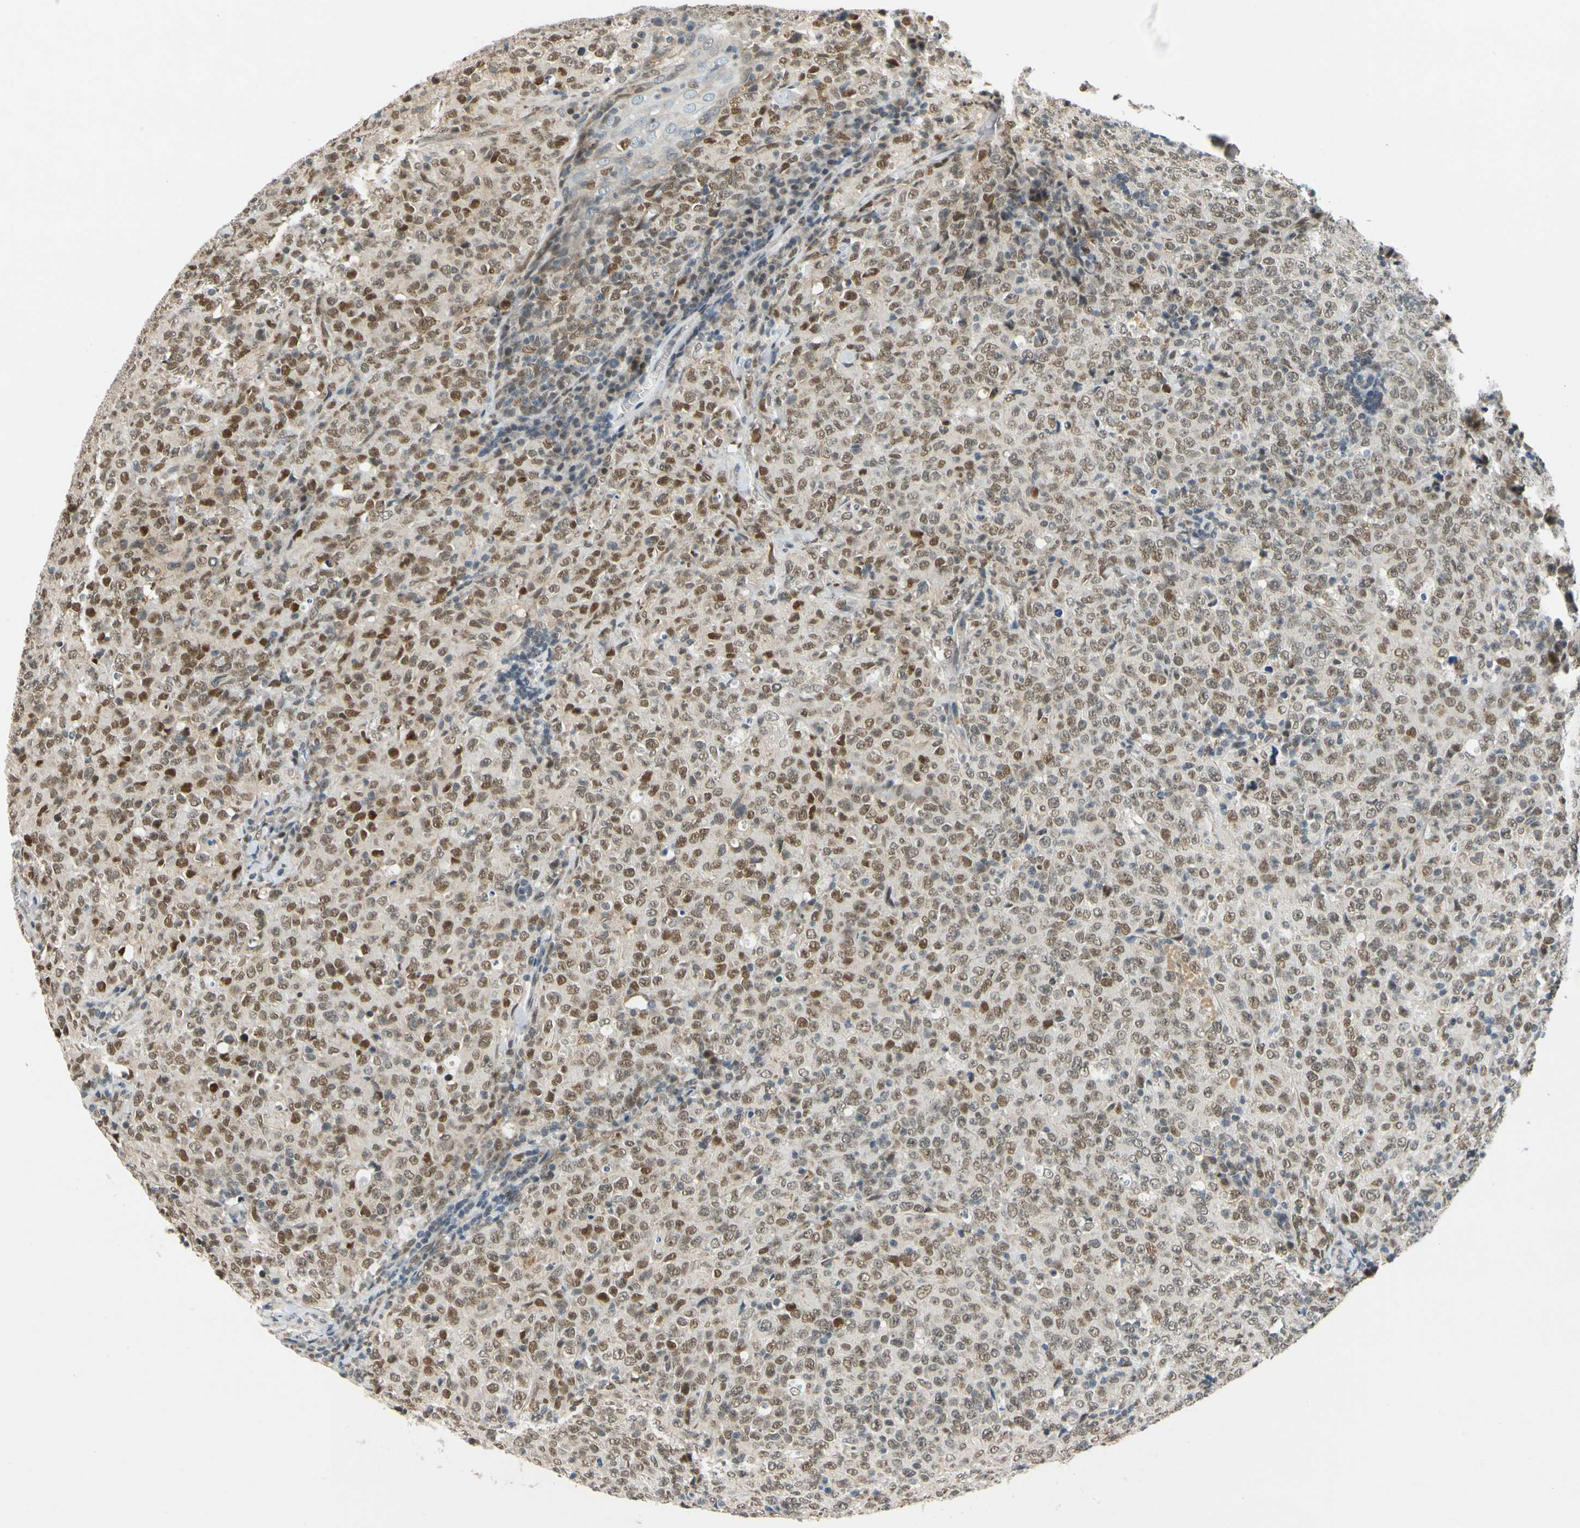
{"staining": {"intensity": "moderate", "quantity": ">75%", "location": "nuclear"}, "tissue": "lymphoma", "cell_type": "Tumor cells", "image_type": "cancer", "snomed": [{"axis": "morphology", "description": "Malignant lymphoma, non-Hodgkin's type, High grade"}, {"axis": "topography", "description": "Tonsil"}], "caption": "Immunohistochemistry (IHC) image of human malignant lymphoma, non-Hodgkin's type (high-grade) stained for a protein (brown), which displays medium levels of moderate nuclear expression in about >75% of tumor cells.", "gene": "POGZ", "patient": {"sex": "female", "age": 36}}